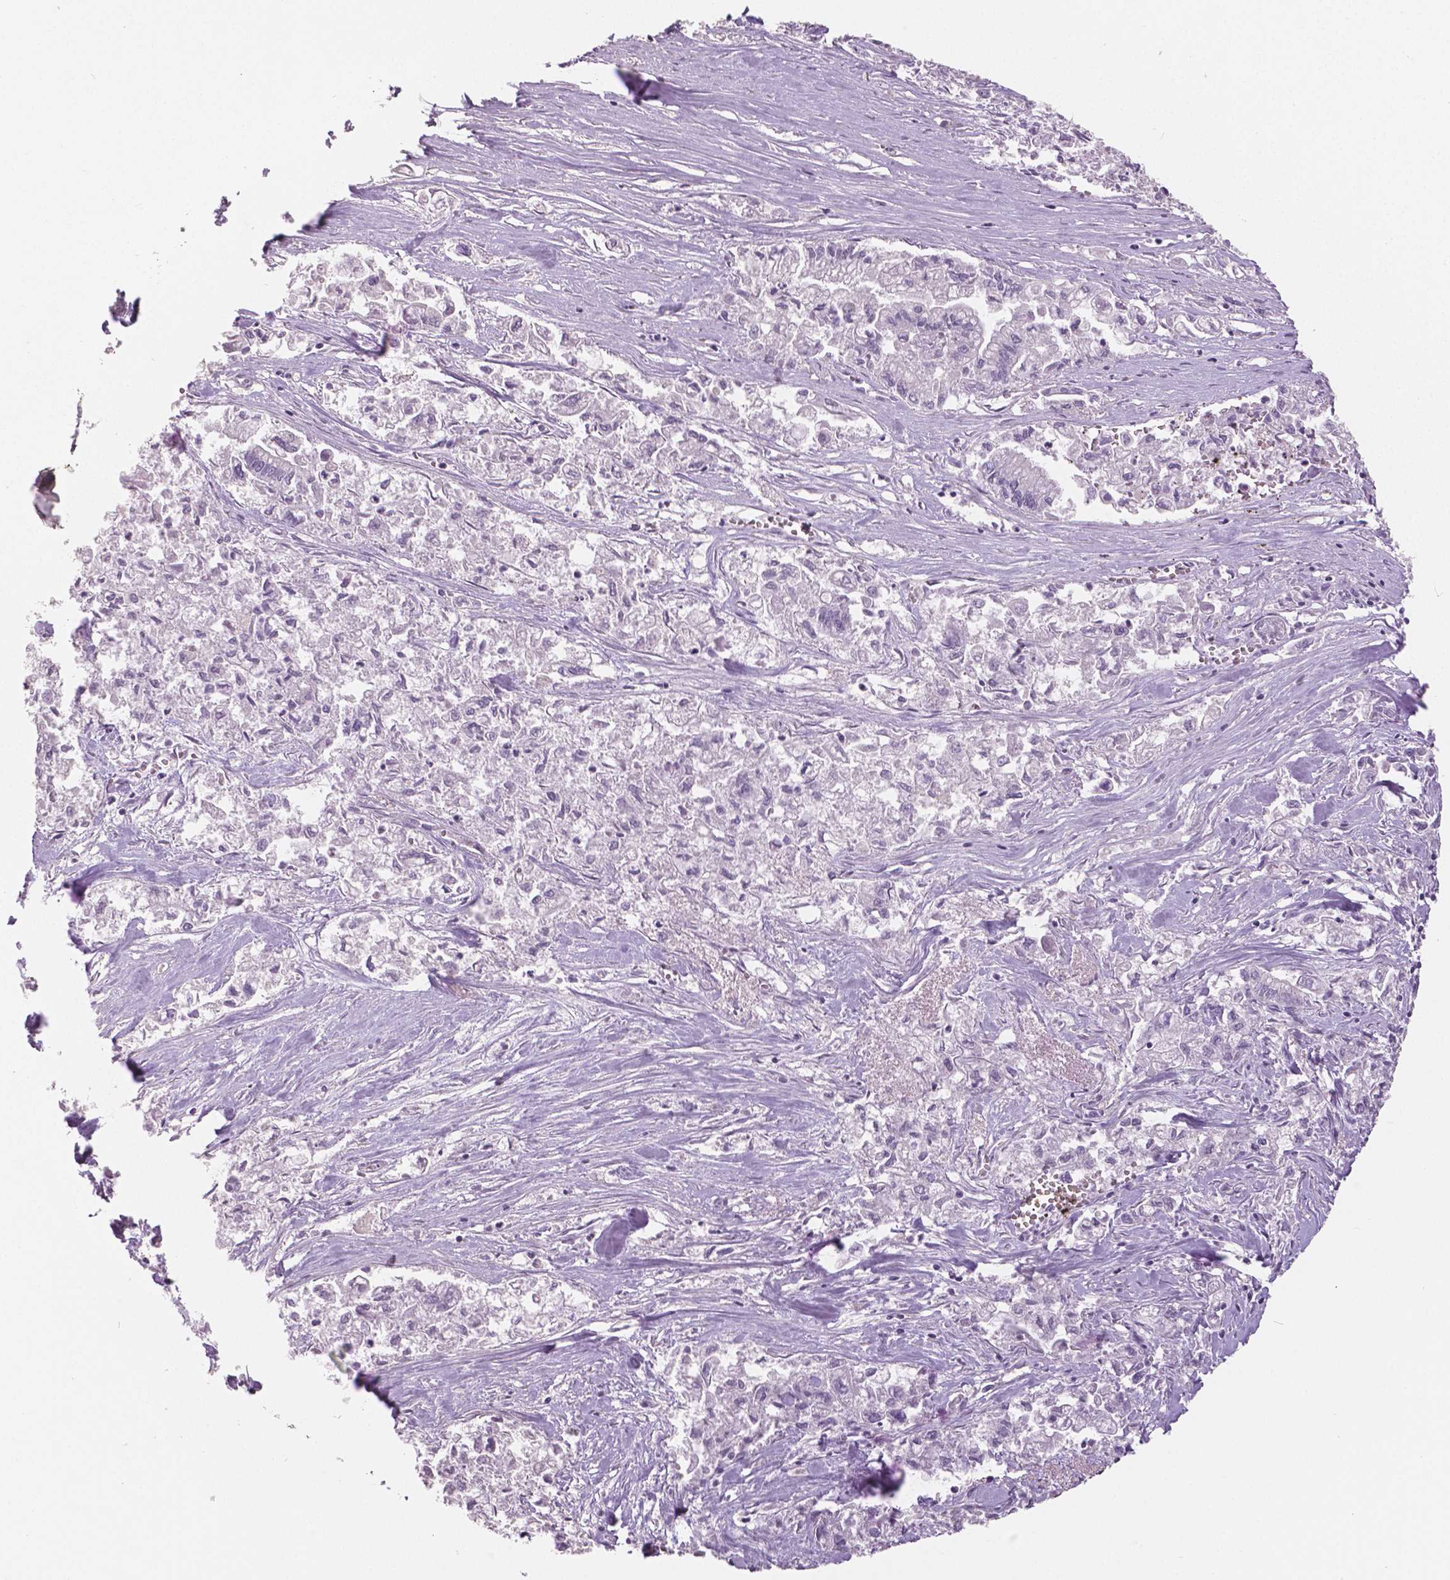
{"staining": {"intensity": "negative", "quantity": "none", "location": "none"}, "tissue": "pancreatic cancer", "cell_type": "Tumor cells", "image_type": "cancer", "snomed": [{"axis": "morphology", "description": "Adenocarcinoma, NOS"}, {"axis": "topography", "description": "Pancreas"}], "caption": "An immunohistochemistry (IHC) micrograph of pancreatic cancer (adenocarcinoma) is shown. There is no staining in tumor cells of pancreatic cancer (adenocarcinoma).", "gene": "TSPAN7", "patient": {"sex": "male", "age": 72}}